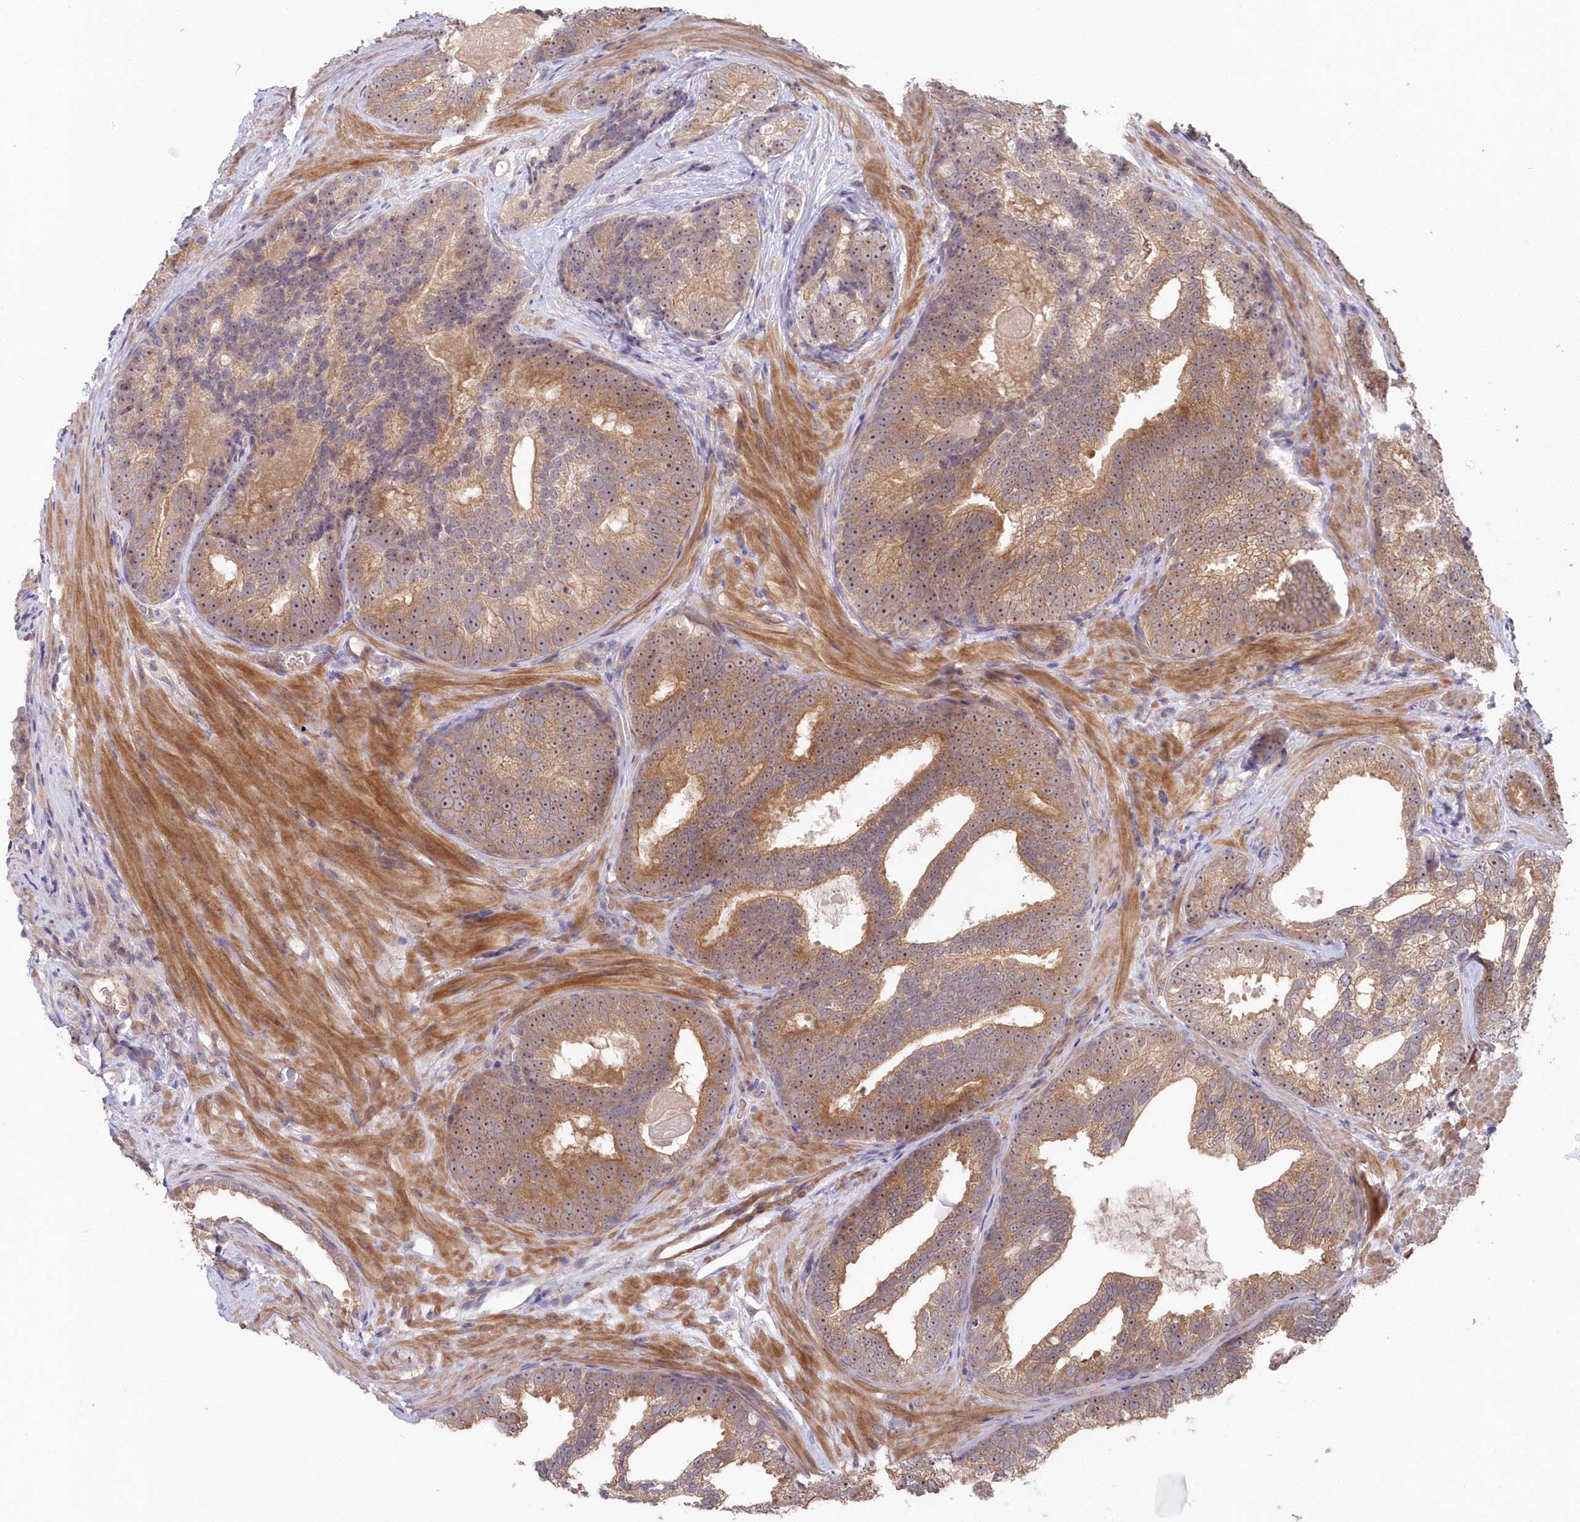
{"staining": {"intensity": "moderate", "quantity": ">75%", "location": "cytoplasmic/membranous,nuclear"}, "tissue": "prostate cancer", "cell_type": "Tumor cells", "image_type": "cancer", "snomed": [{"axis": "morphology", "description": "Adenocarcinoma, High grade"}, {"axis": "topography", "description": "Prostate"}], "caption": "This micrograph exhibits IHC staining of prostate cancer, with medium moderate cytoplasmic/membranous and nuclear expression in about >75% of tumor cells.", "gene": "TBCA", "patient": {"sex": "male", "age": 66}}